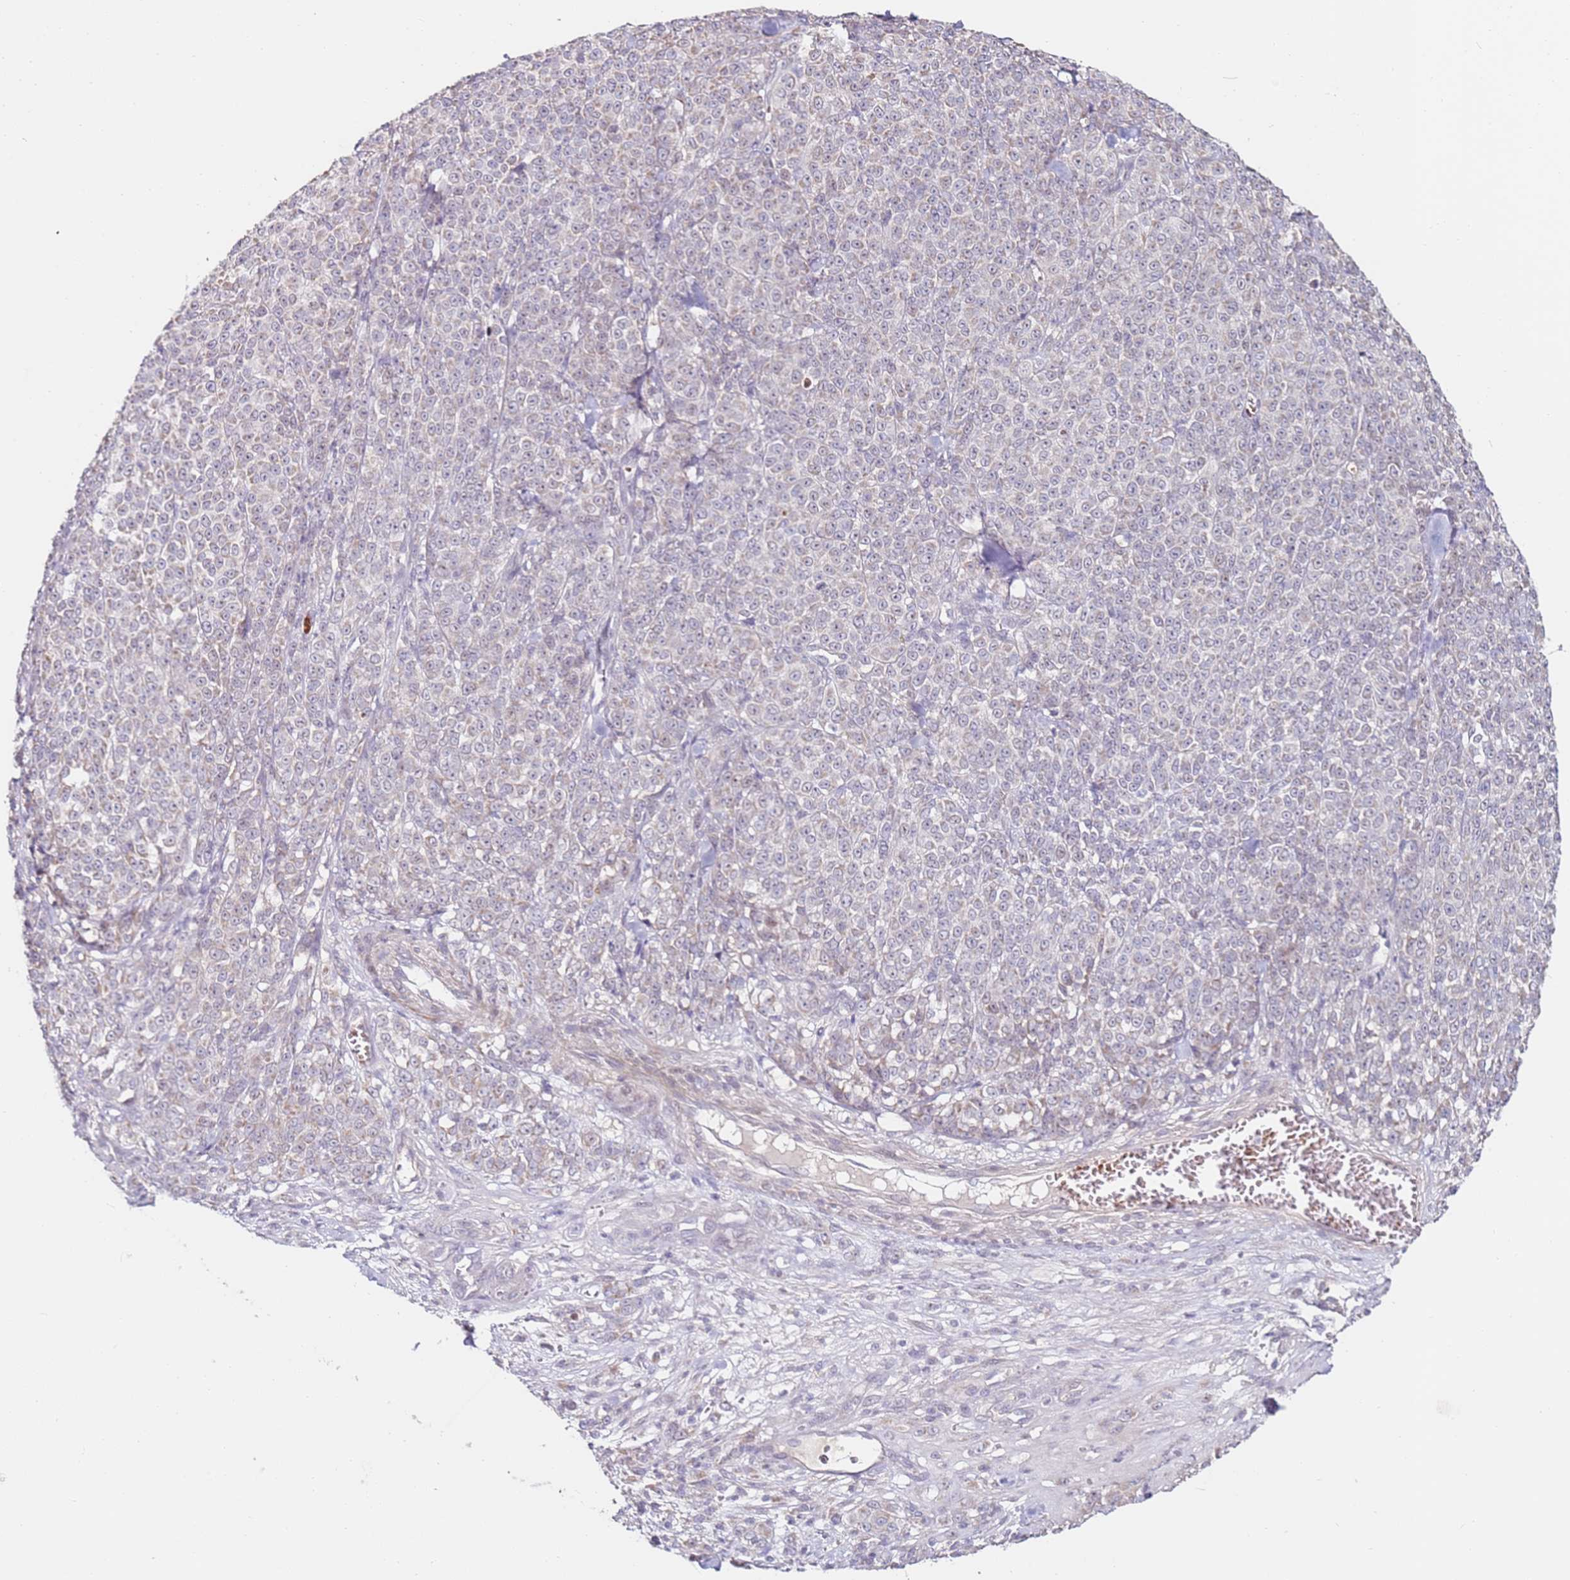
{"staining": {"intensity": "weak", "quantity": "25%-75%", "location": "cytoplasmic/membranous"}, "tissue": "melanoma", "cell_type": "Tumor cells", "image_type": "cancer", "snomed": [{"axis": "morphology", "description": "Normal tissue, NOS"}, {"axis": "morphology", "description": "Malignant melanoma, NOS"}, {"axis": "topography", "description": "Skin"}], "caption": "A brown stain highlights weak cytoplasmic/membranous positivity of a protein in human malignant melanoma tumor cells. Ihc stains the protein of interest in brown and the nuclei are stained blue.", "gene": "RARS2", "patient": {"sex": "female", "age": 34}}